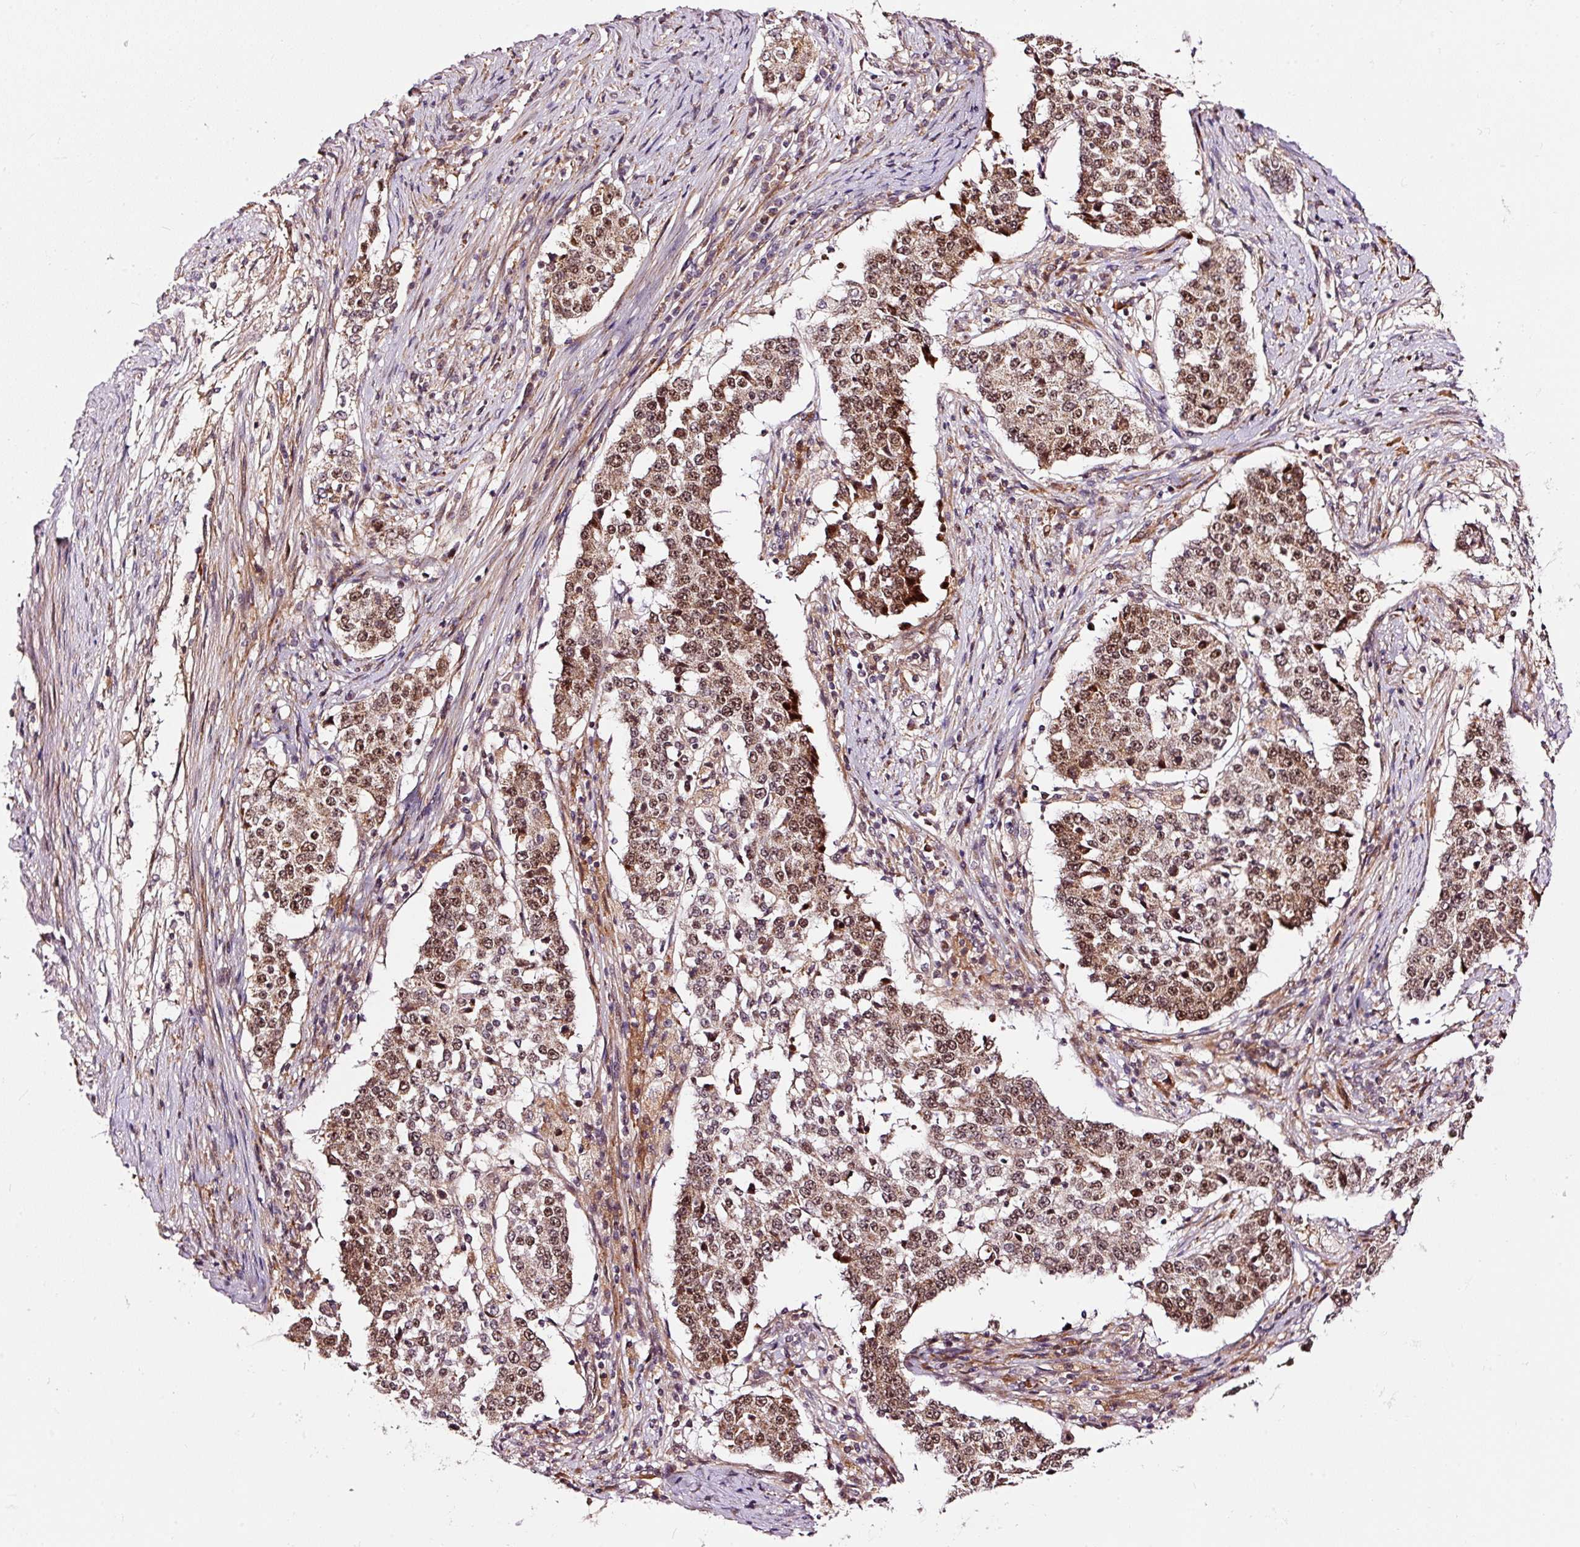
{"staining": {"intensity": "moderate", "quantity": ">75%", "location": "cytoplasmic/membranous,nuclear"}, "tissue": "stomach cancer", "cell_type": "Tumor cells", "image_type": "cancer", "snomed": [{"axis": "morphology", "description": "Adenocarcinoma, NOS"}, {"axis": "topography", "description": "Stomach"}], "caption": "IHC histopathology image of stomach cancer stained for a protein (brown), which exhibits medium levels of moderate cytoplasmic/membranous and nuclear staining in approximately >75% of tumor cells.", "gene": "RFC4", "patient": {"sex": "male", "age": 59}}